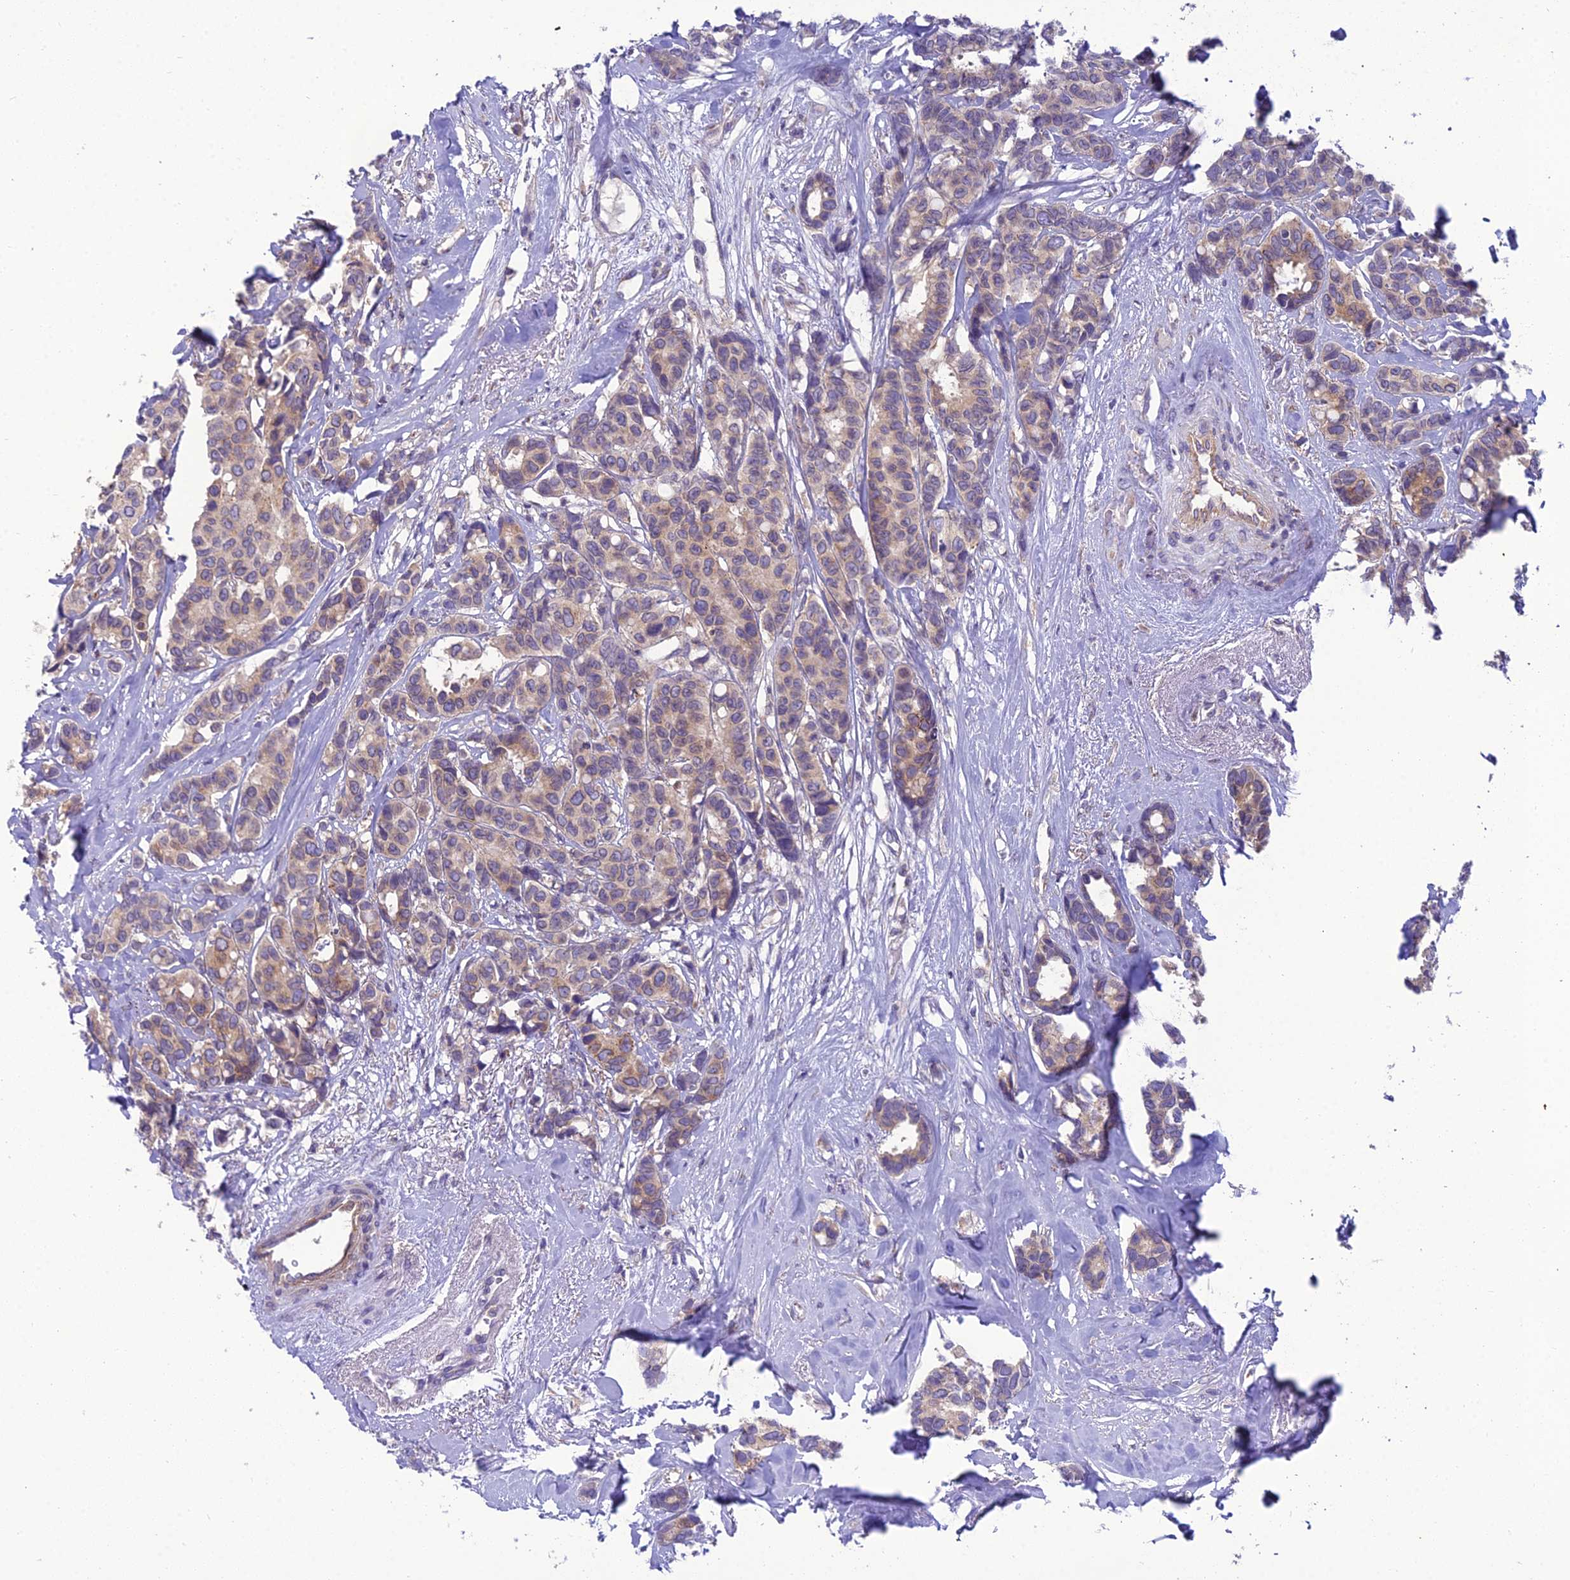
{"staining": {"intensity": "weak", "quantity": ">75%", "location": "cytoplasmic/membranous"}, "tissue": "breast cancer", "cell_type": "Tumor cells", "image_type": "cancer", "snomed": [{"axis": "morphology", "description": "Duct carcinoma"}, {"axis": "topography", "description": "Breast"}], "caption": "An IHC micrograph of tumor tissue is shown. Protein staining in brown shows weak cytoplasmic/membranous positivity in breast cancer within tumor cells.", "gene": "GOLPH3", "patient": {"sex": "female", "age": 87}}